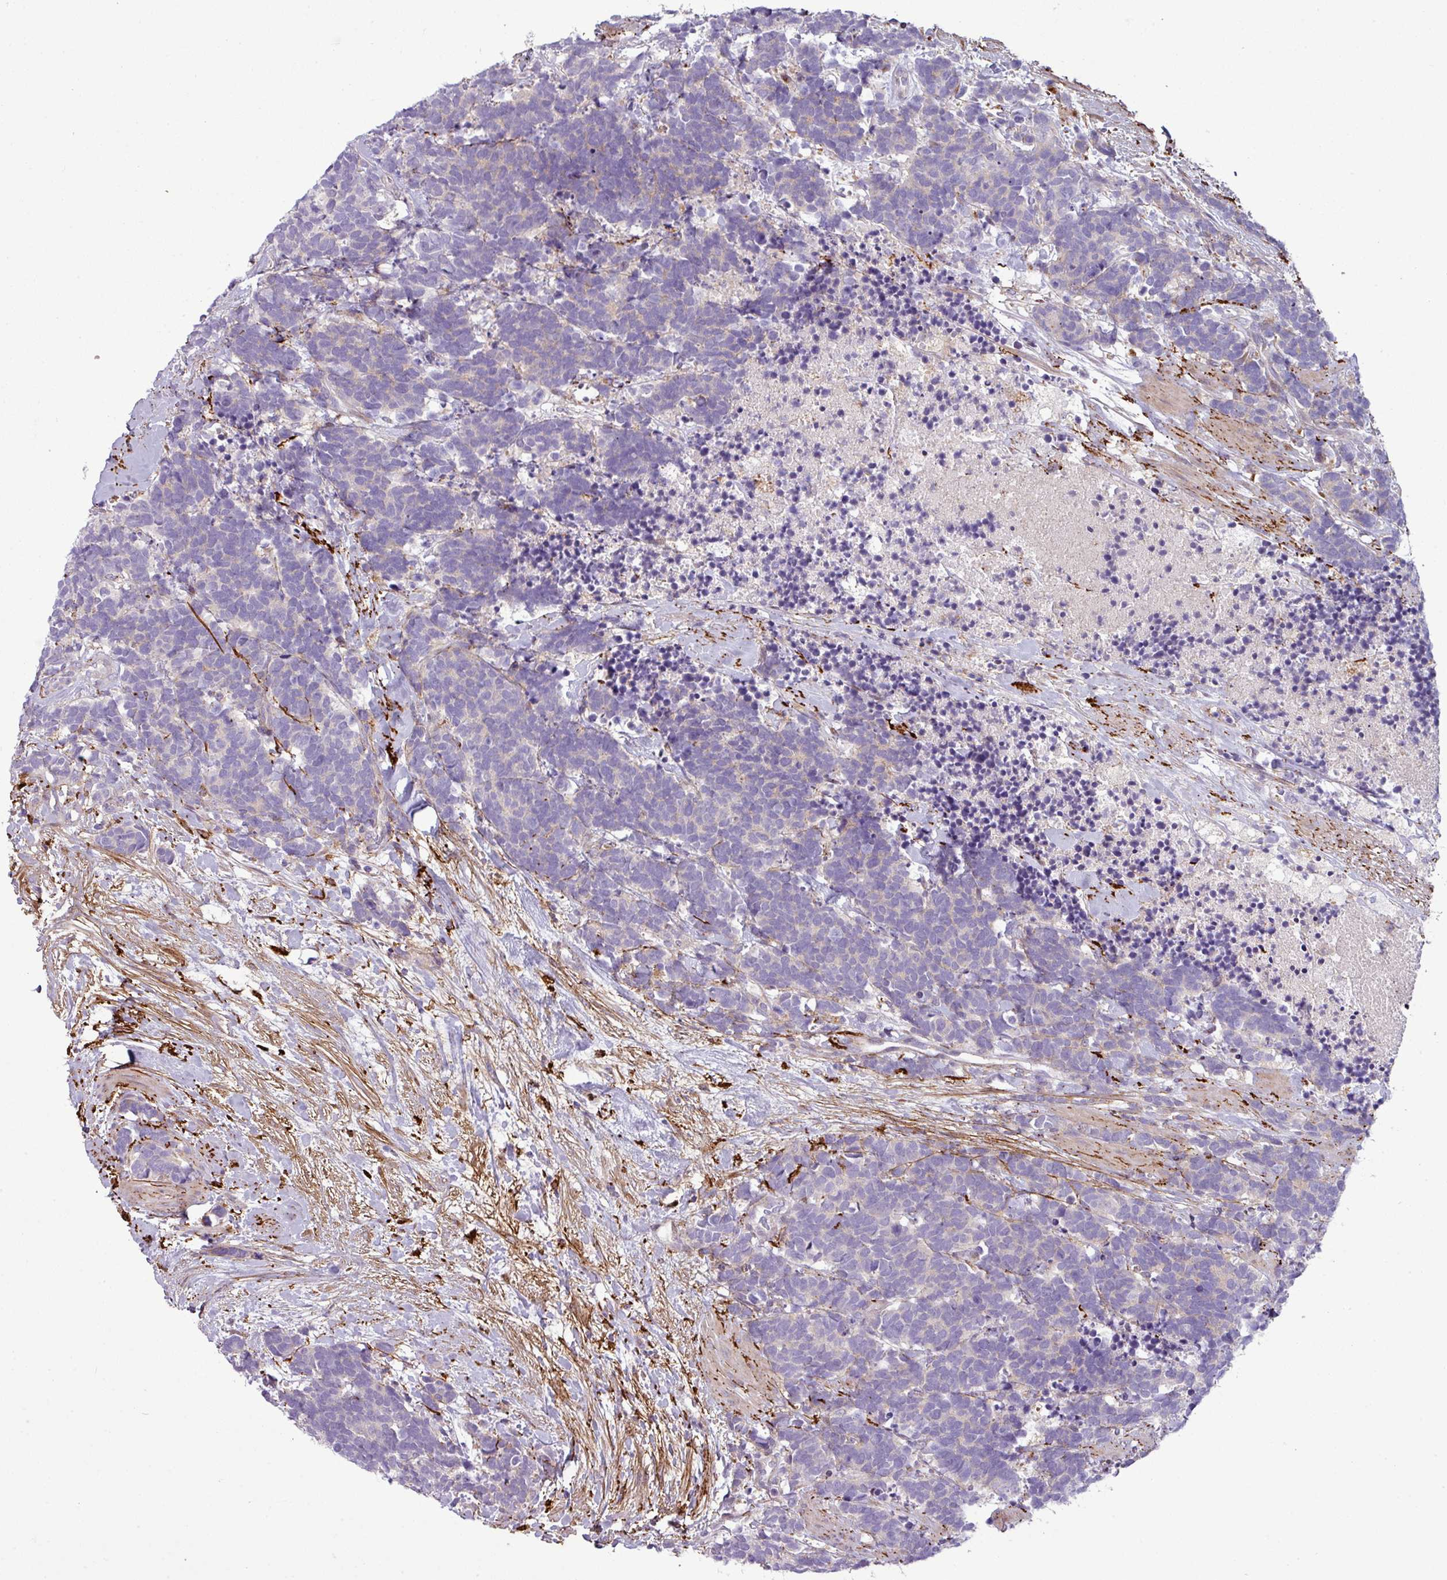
{"staining": {"intensity": "negative", "quantity": "none", "location": "none"}, "tissue": "carcinoid", "cell_type": "Tumor cells", "image_type": "cancer", "snomed": [{"axis": "morphology", "description": "Carcinoma, NOS"}, {"axis": "morphology", "description": "Carcinoid, malignant, NOS"}, {"axis": "topography", "description": "Prostate"}], "caption": "Immunohistochemical staining of carcinoid shows no significant staining in tumor cells.", "gene": "COL8A1", "patient": {"sex": "male", "age": 57}}